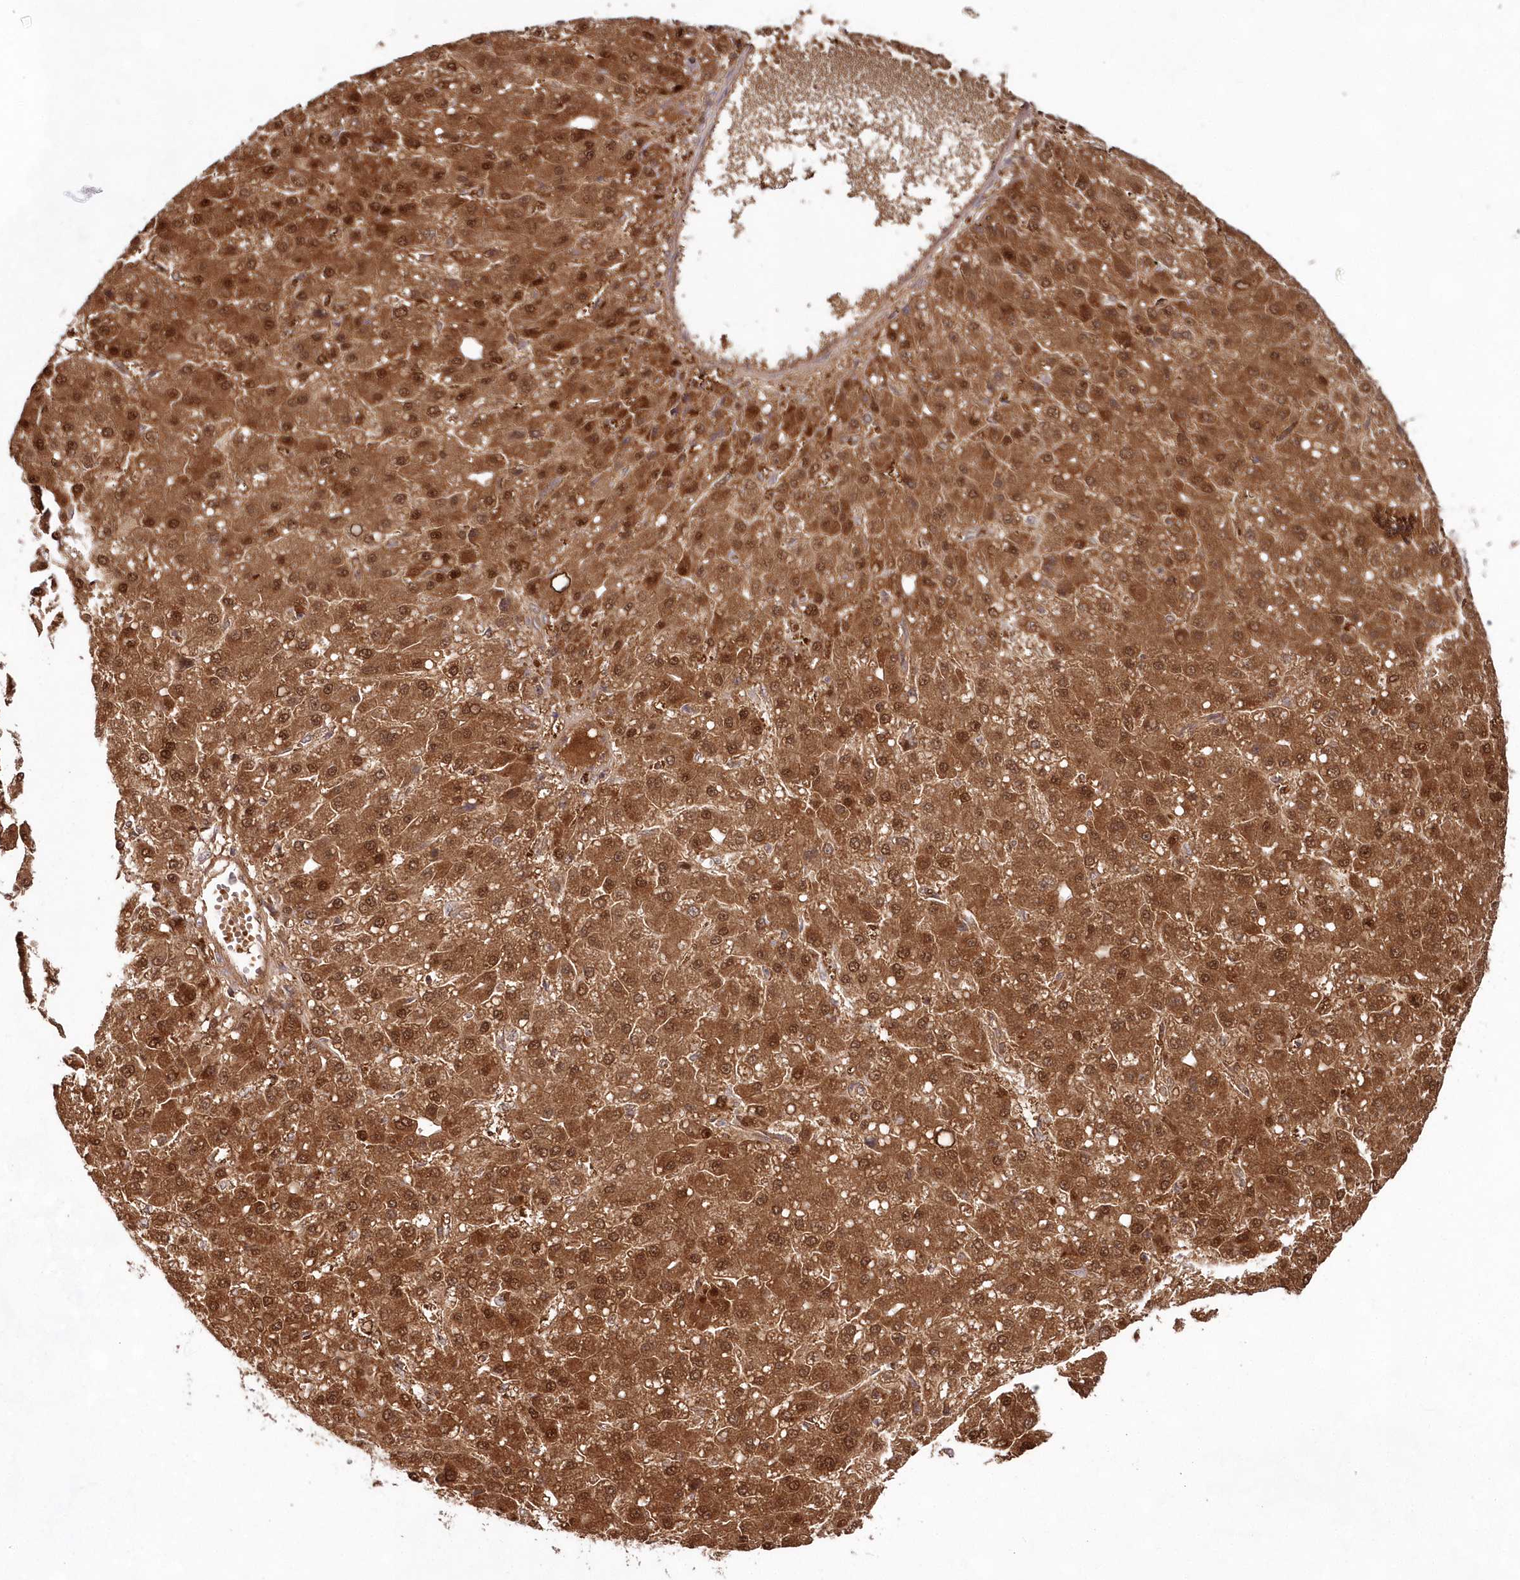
{"staining": {"intensity": "moderate", "quantity": "<25%", "location": "cytoplasmic/membranous"}, "tissue": "liver cancer", "cell_type": "Tumor cells", "image_type": "cancer", "snomed": [{"axis": "morphology", "description": "Carcinoma, Hepatocellular, NOS"}, {"axis": "topography", "description": "Liver"}], "caption": "About <25% of tumor cells in human liver cancer (hepatocellular carcinoma) show moderate cytoplasmic/membranous protein staining as visualized by brown immunohistochemical staining.", "gene": "IMPA1", "patient": {"sex": "male", "age": 67}}